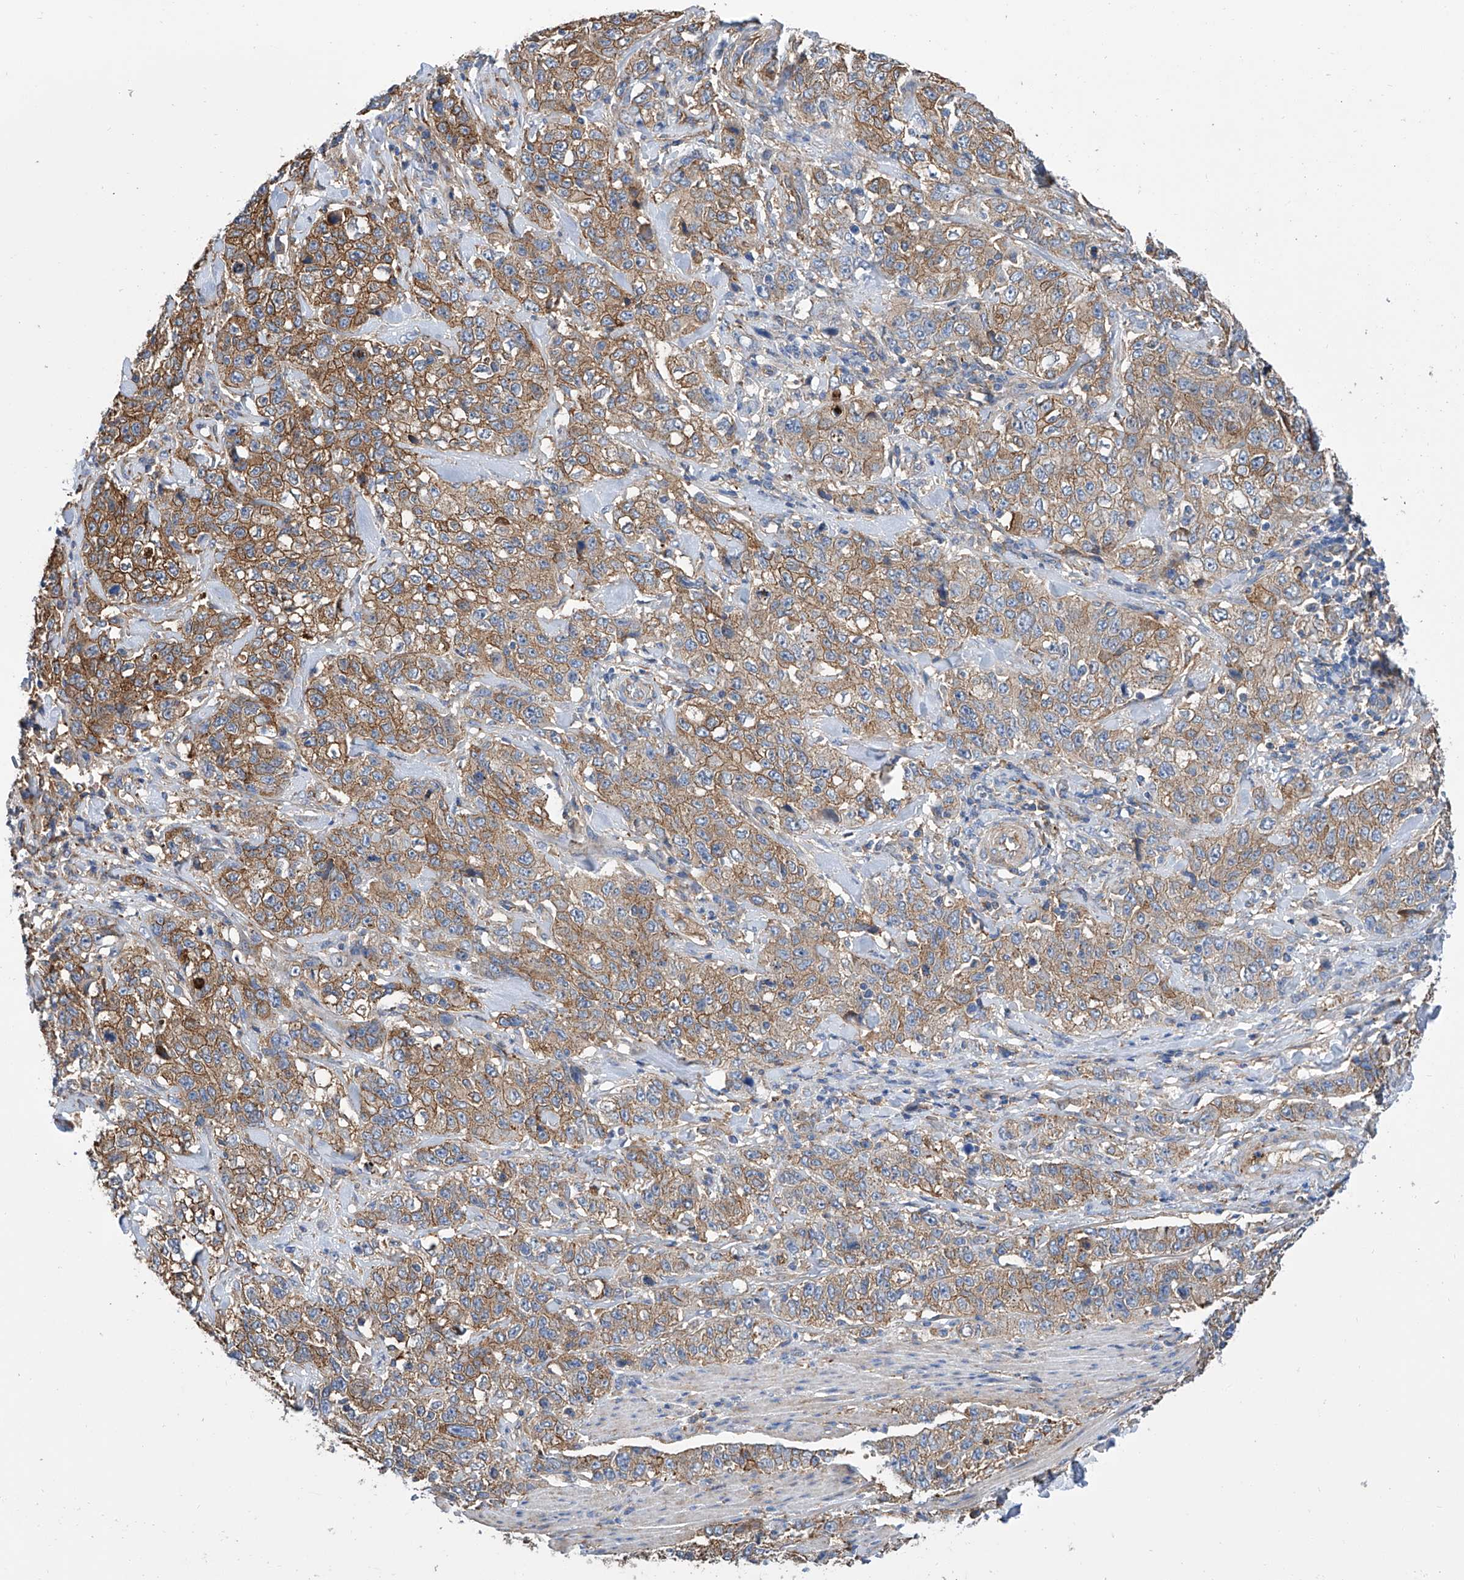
{"staining": {"intensity": "moderate", "quantity": ">75%", "location": "cytoplasmic/membranous"}, "tissue": "stomach cancer", "cell_type": "Tumor cells", "image_type": "cancer", "snomed": [{"axis": "morphology", "description": "Adenocarcinoma, NOS"}, {"axis": "topography", "description": "Stomach"}], "caption": "IHC image of neoplastic tissue: human stomach cancer (adenocarcinoma) stained using immunohistochemistry (IHC) shows medium levels of moderate protein expression localized specifically in the cytoplasmic/membranous of tumor cells, appearing as a cytoplasmic/membranous brown color.", "gene": "GPT", "patient": {"sex": "male", "age": 48}}